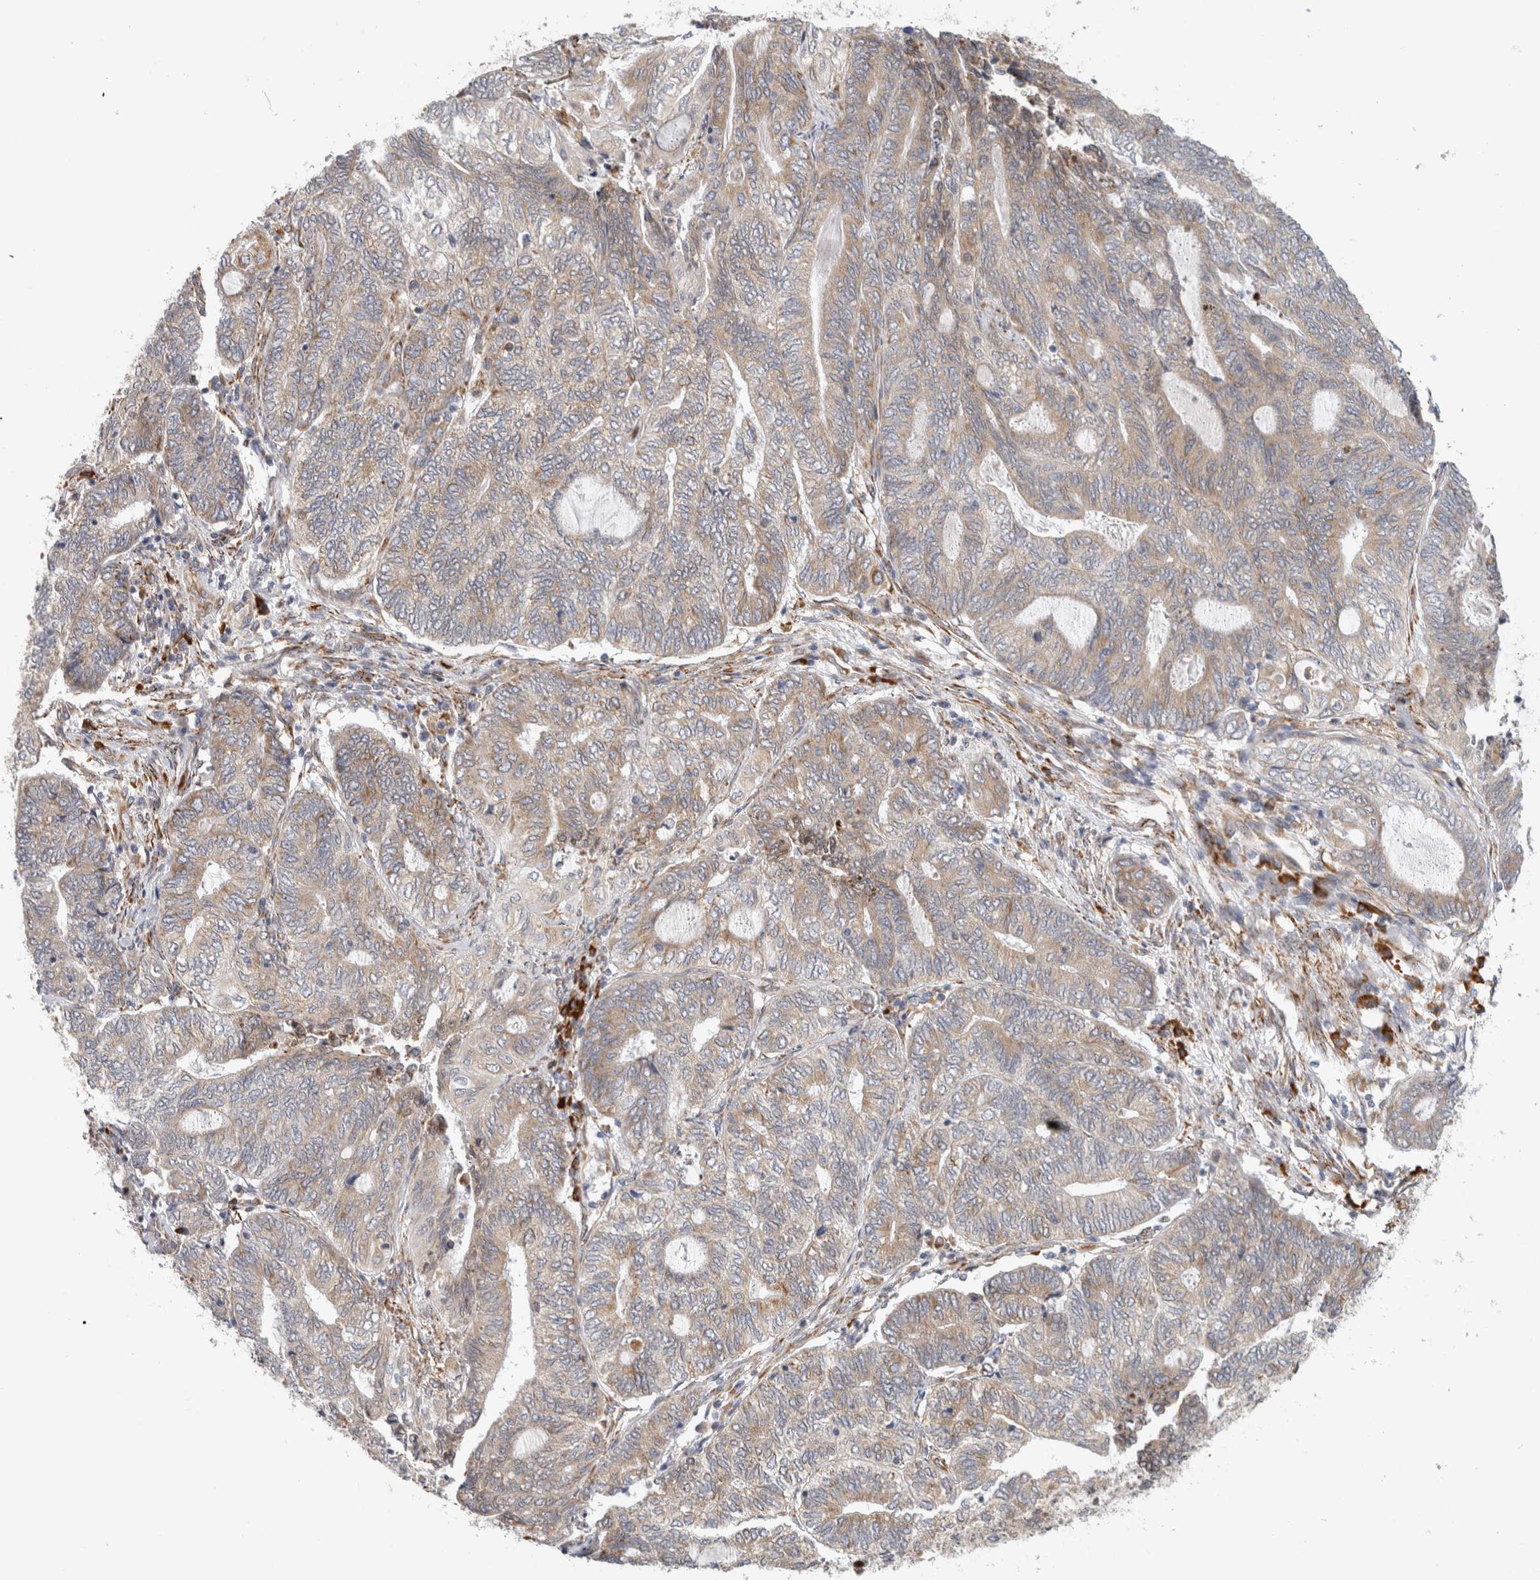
{"staining": {"intensity": "weak", "quantity": "25%-75%", "location": "cytoplasmic/membranous"}, "tissue": "endometrial cancer", "cell_type": "Tumor cells", "image_type": "cancer", "snomed": [{"axis": "morphology", "description": "Adenocarcinoma, NOS"}, {"axis": "topography", "description": "Uterus"}, {"axis": "topography", "description": "Endometrium"}], "caption": "Immunohistochemistry (IHC) micrograph of human endometrial adenocarcinoma stained for a protein (brown), which exhibits low levels of weak cytoplasmic/membranous positivity in approximately 25%-75% of tumor cells.", "gene": "RPN2", "patient": {"sex": "female", "age": 70}}